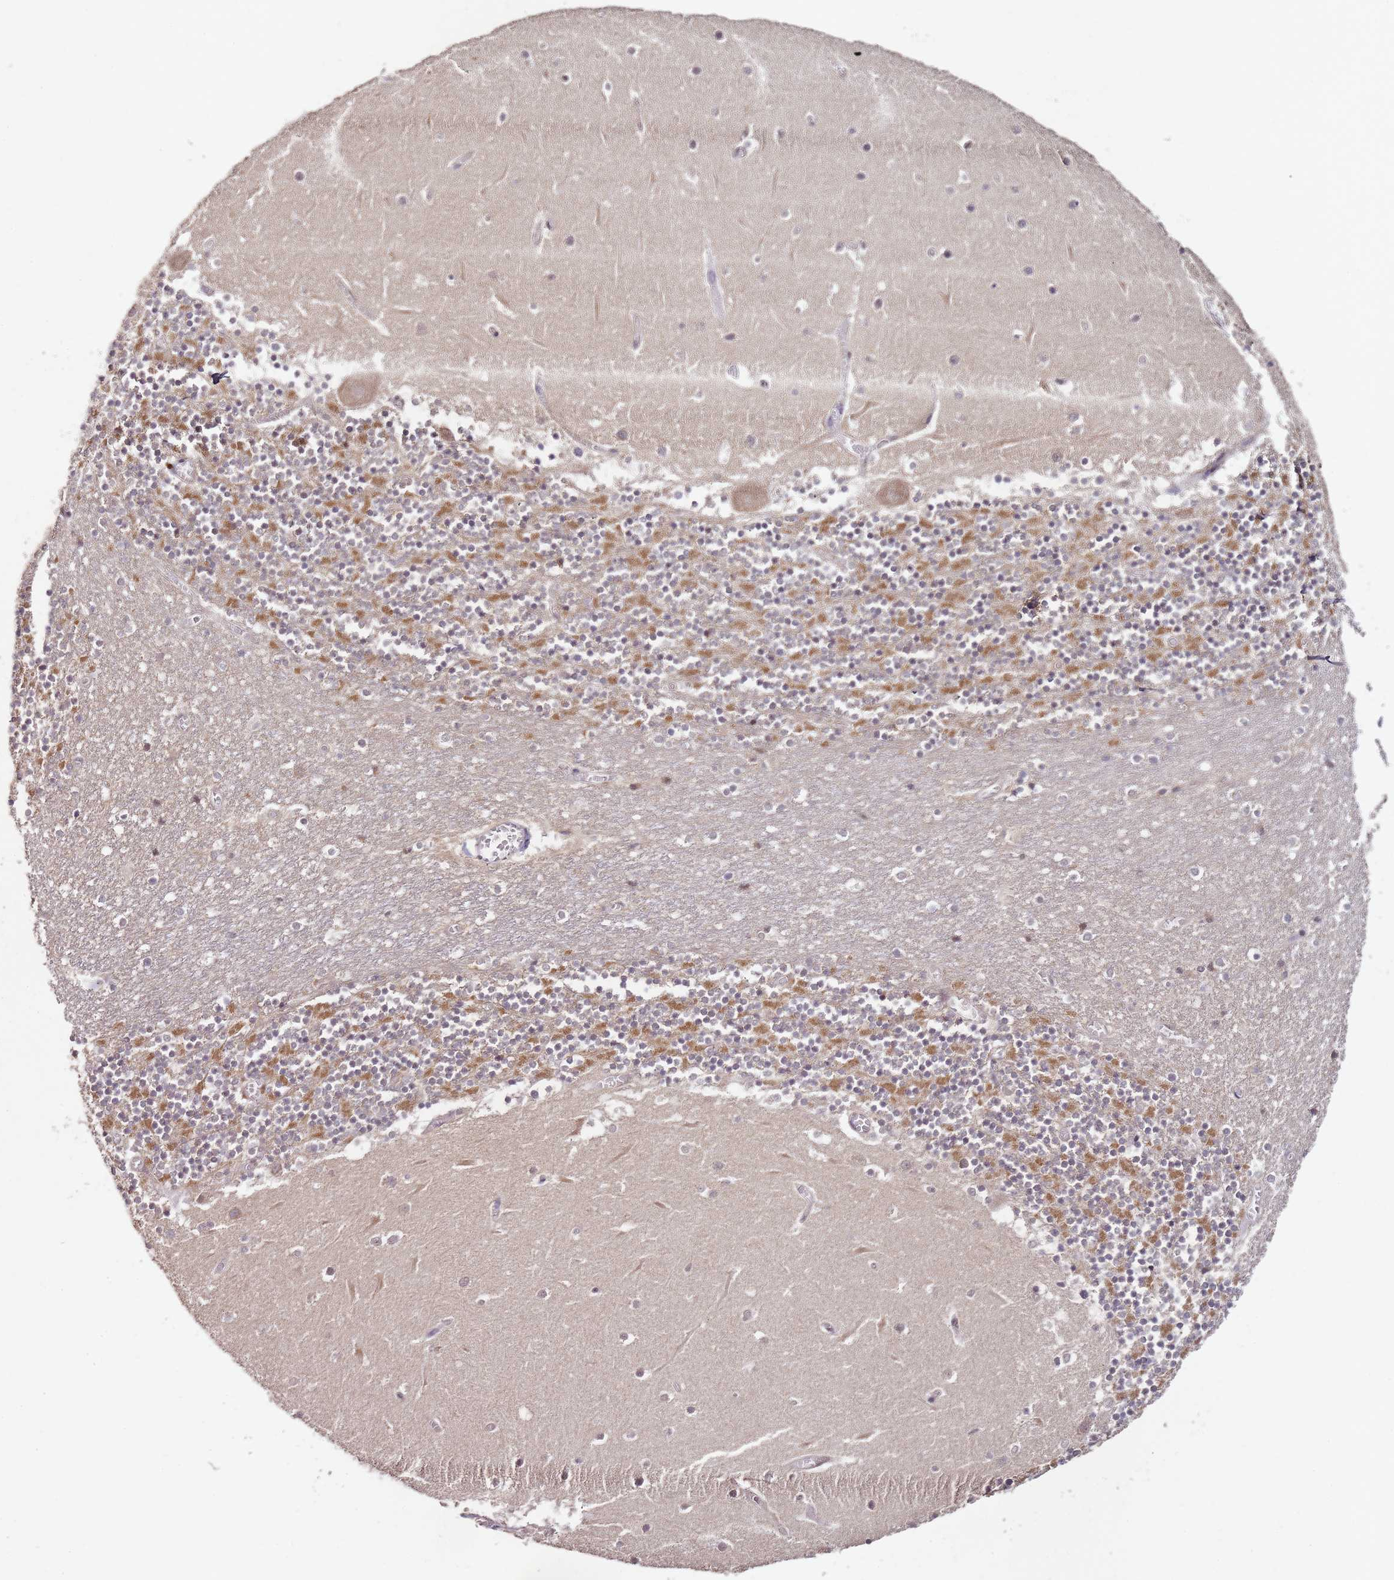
{"staining": {"intensity": "moderate", "quantity": "25%-75%", "location": "cytoplasmic/membranous"}, "tissue": "cerebellum", "cell_type": "Cells in granular layer", "image_type": "normal", "snomed": [{"axis": "morphology", "description": "Normal tissue, NOS"}, {"axis": "topography", "description": "Cerebellum"}], "caption": "An immunohistochemistry (IHC) photomicrograph of benign tissue is shown. Protein staining in brown labels moderate cytoplasmic/membranous positivity in cerebellum within cells in granular layer.", "gene": "LIN37", "patient": {"sex": "female", "age": 28}}